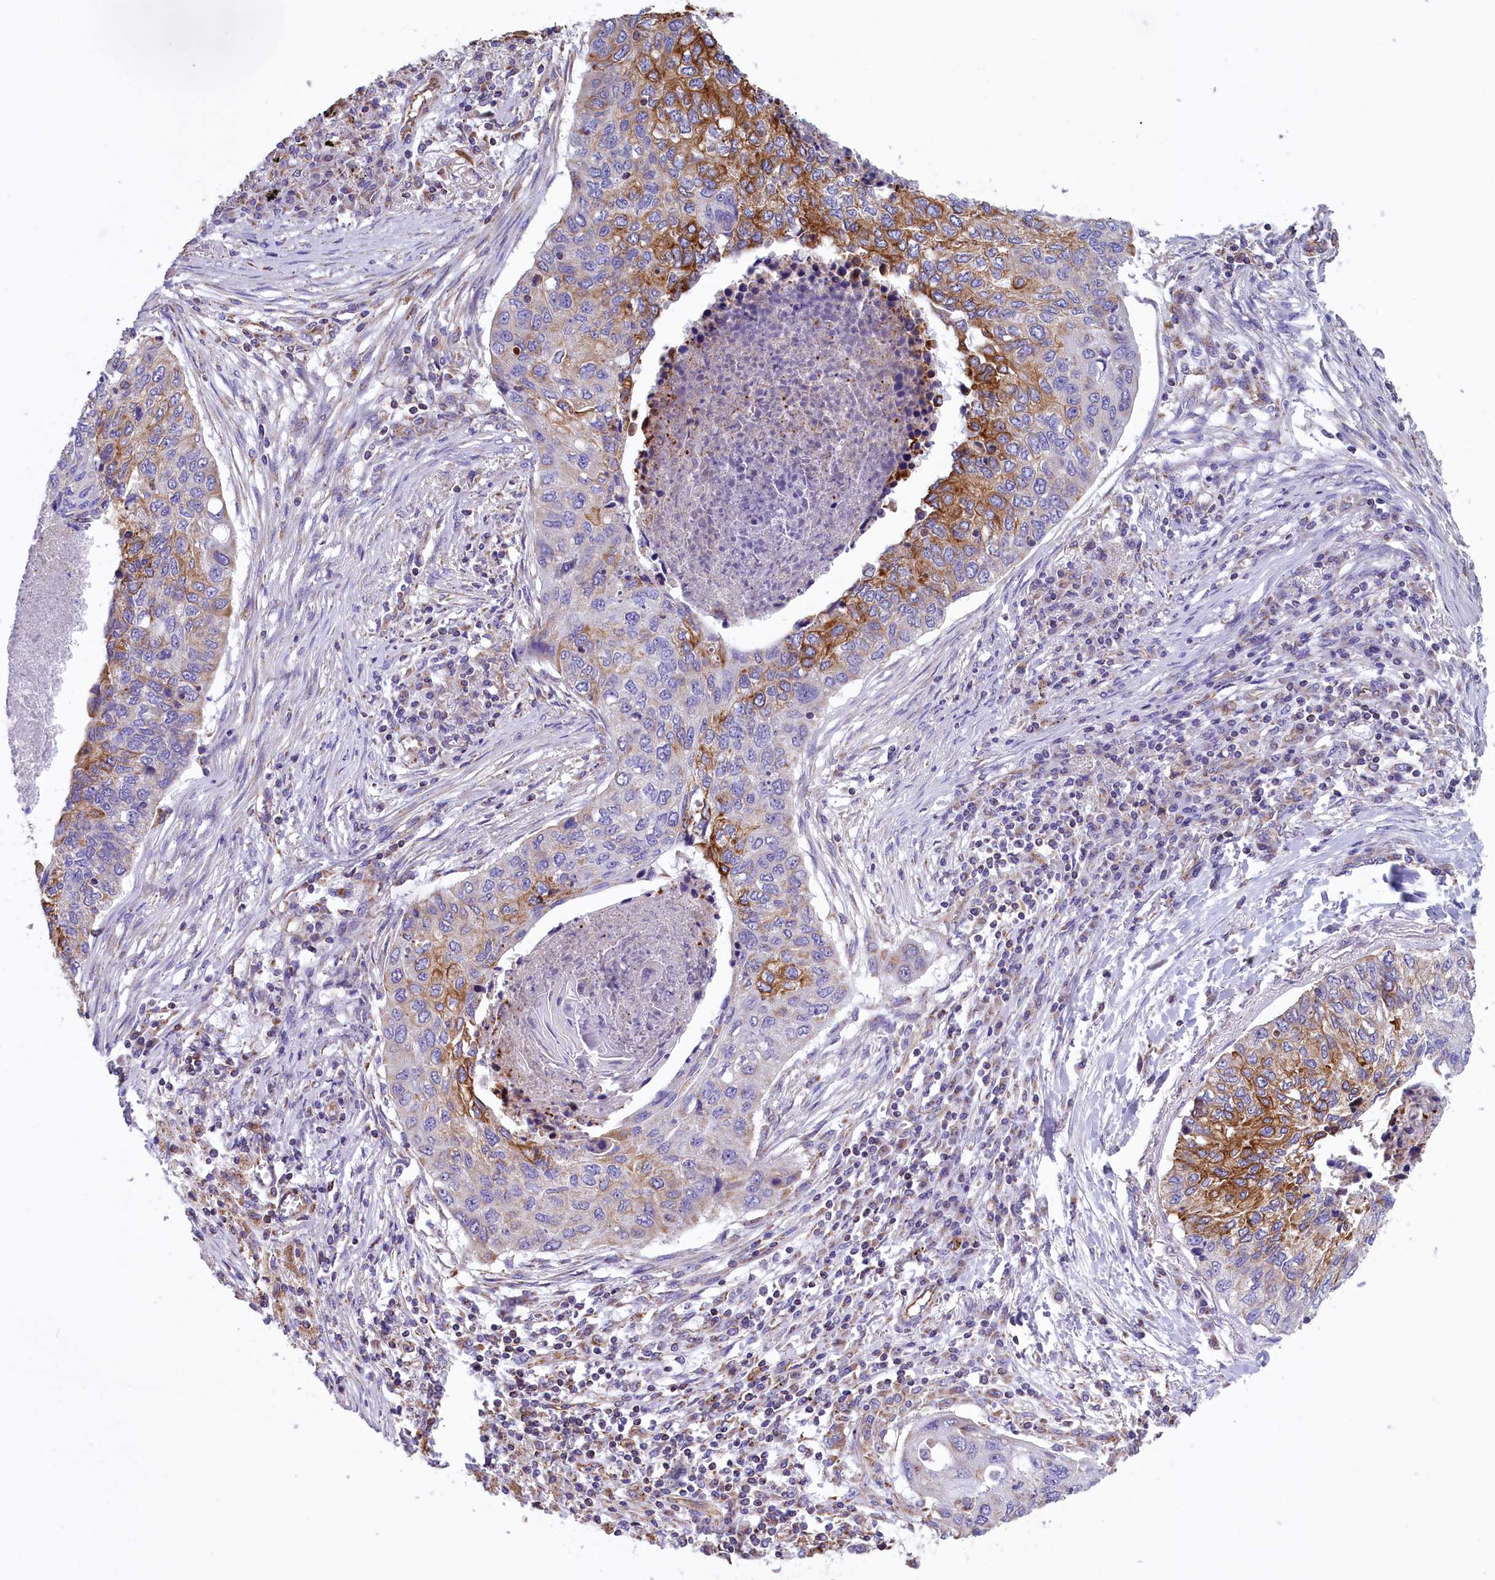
{"staining": {"intensity": "moderate", "quantity": "<25%", "location": "cytoplasmic/membranous"}, "tissue": "lung cancer", "cell_type": "Tumor cells", "image_type": "cancer", "snomed": [{"axis": "morphology", "description": "Squamous cell carcinoma, NOS"}, {"axis": "topography", "description": "Lung"}], "caption": "The micrograph demonstrates staining of lung cancer, revealing moderate cytoplasmic/membranous protein positivity (brown color) within tumor cells.", "gene": "GATB", "patient": {"sex": "female", "age": 63}}